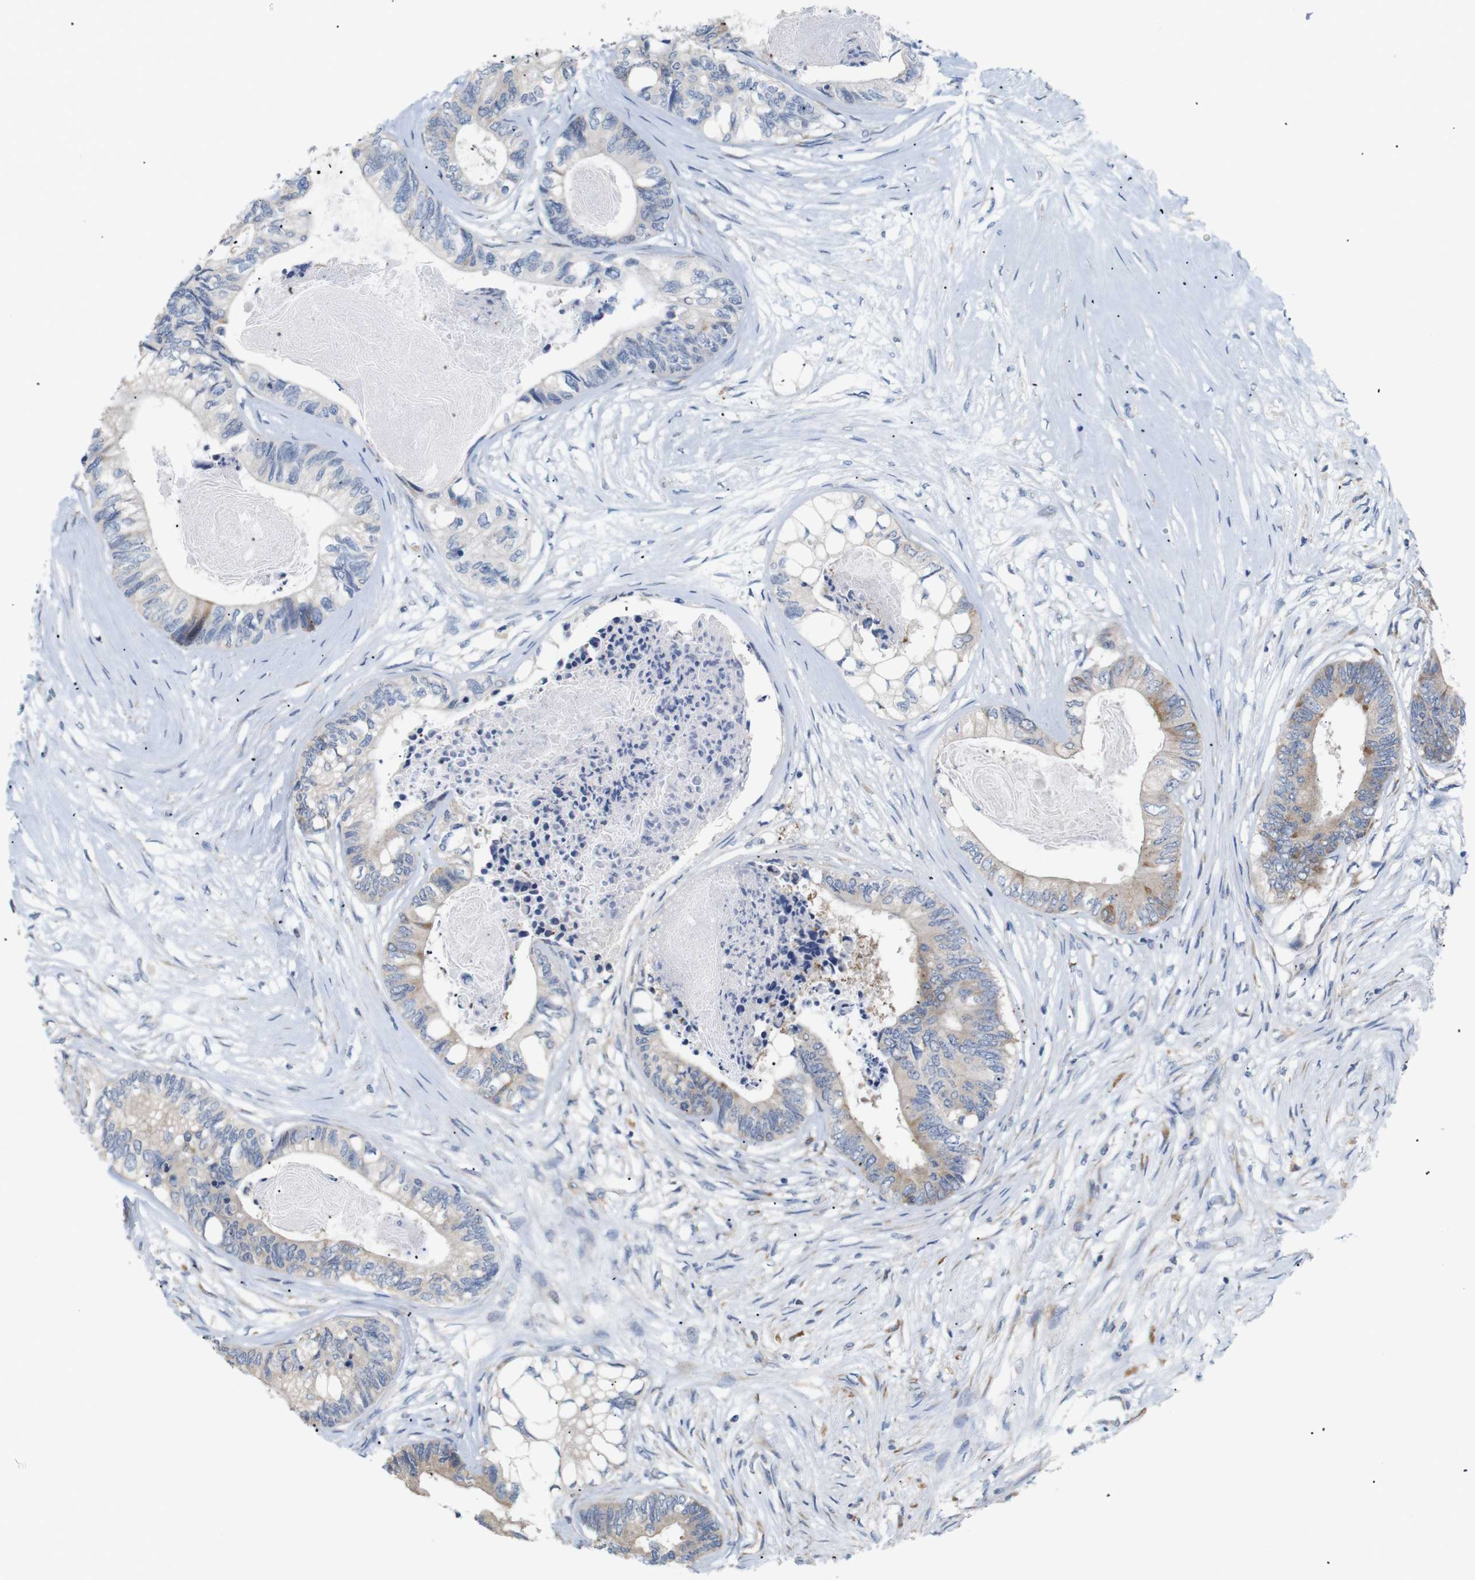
{"staining": {"intensity": "weak", "quantity": ">75%", "location": "cytoplasmic/membranous"}, "tissue": "colorectal cancer", "cell_type": "Tumor cells", "image_type": "cancer", "snomed": [{"axis": "morphology", "description": "Adenocarcinoma, NOS"}, {"axis": "topography", "description": "Rectum"}], "caption": "The immunohistochemical stain shows weak cytoplasmic/membranous positivity in tumor cells of colorectal cancer tissue.", "gene": "TRIM5", "patient": {"sex": "male", "age": 63}}